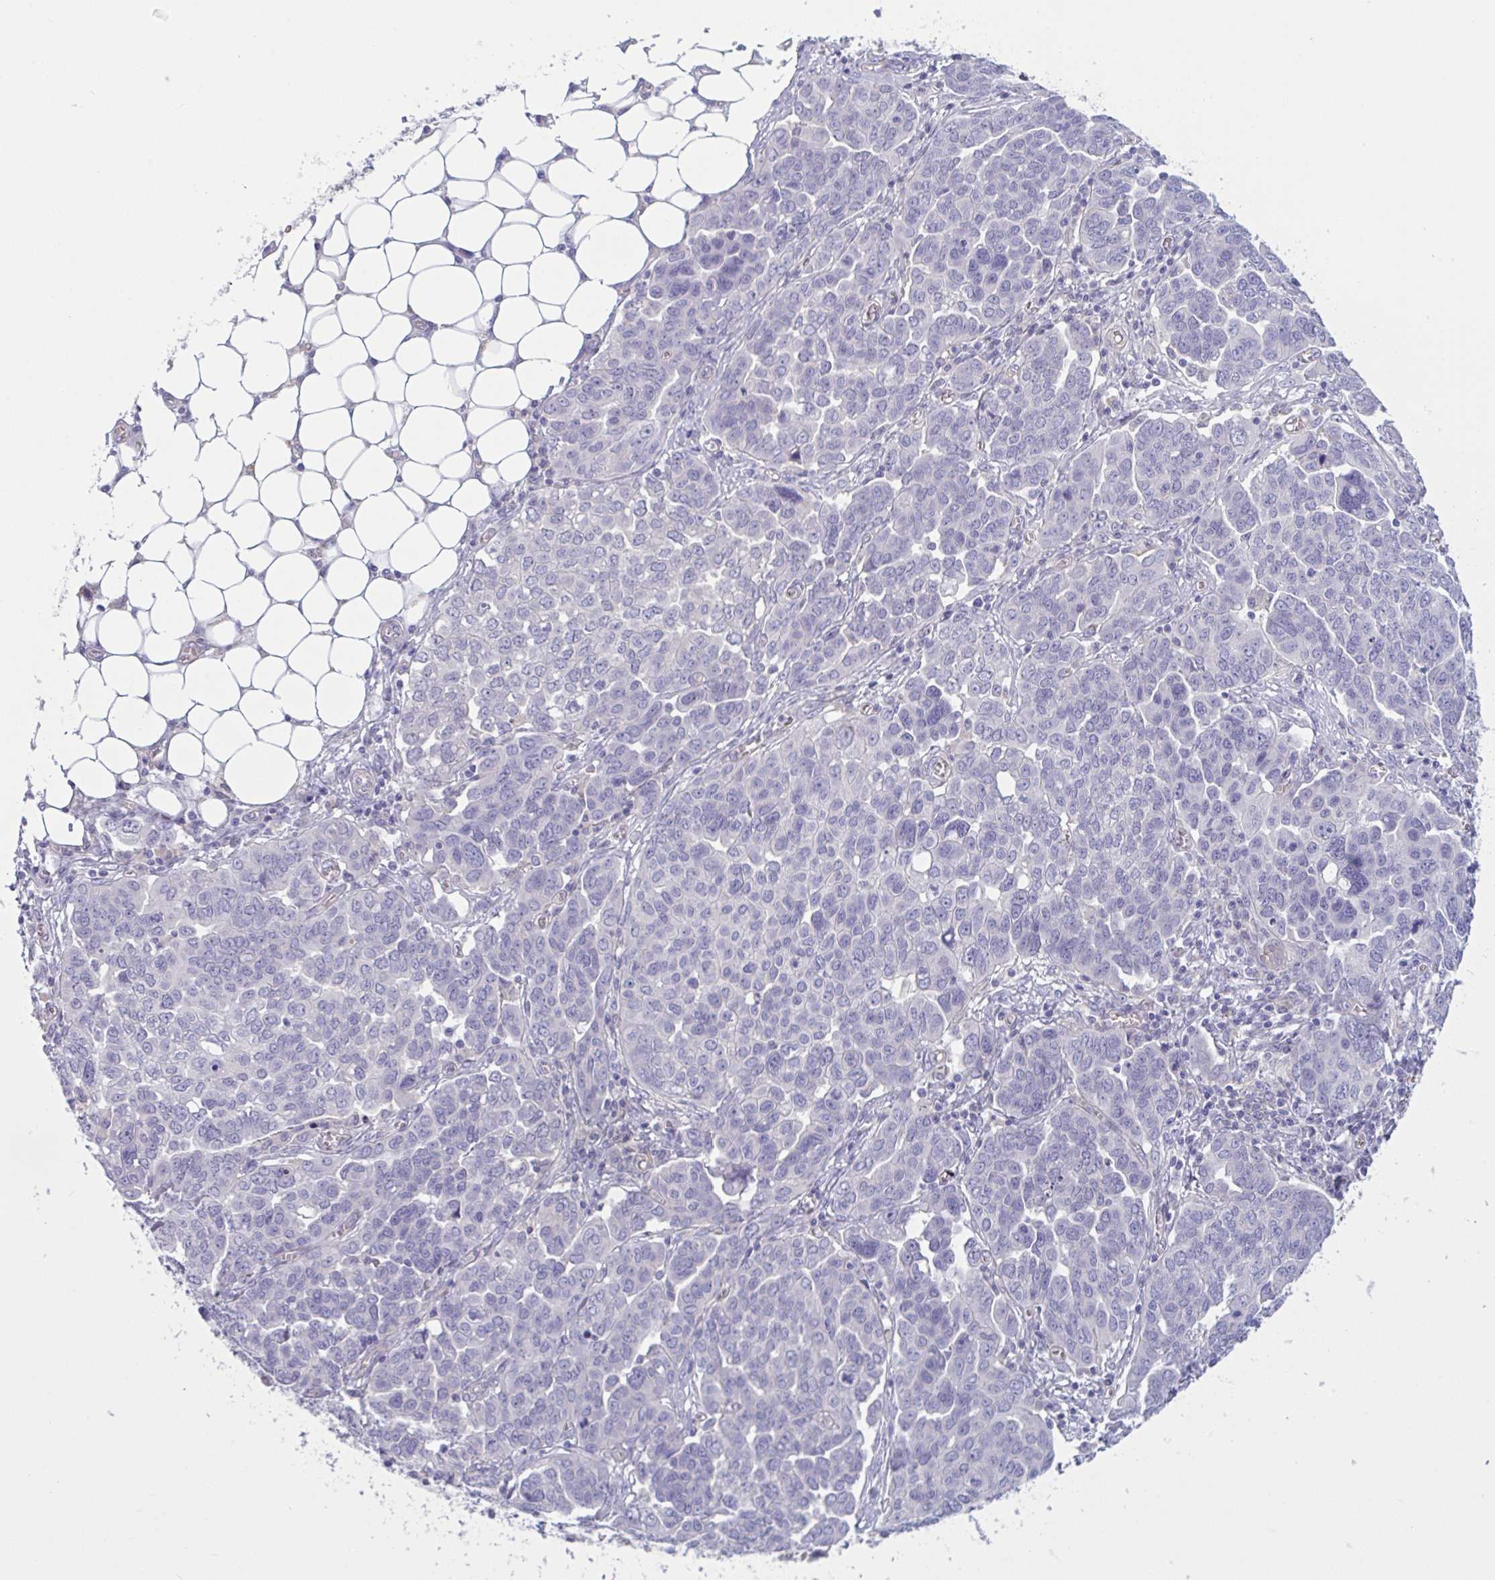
{"staining": {"intensity": "negative", "quantity": "none", "location": "none"}, "tissue": "ovarian cancer", "cell_type": "Tumor cells", "image_type": "cancer", "snomed": [{"axis": "morphology", "description": "Cystadenocarcinoma, serous, NOS"}, {"axis": "topography", "description": "Ovary"}], "caption": "Immunohistochemistry photomicrograph of human ovarian cancer (serous cystadenocarcinoma) stained for a protein (brown), which demonstrates no expression in tumor cells. (DAB (3,3'-diaminobenzidine) IHC, high magnification).", "gene": "TTC7B", "patient": {"sex": "female", "age": 59}}